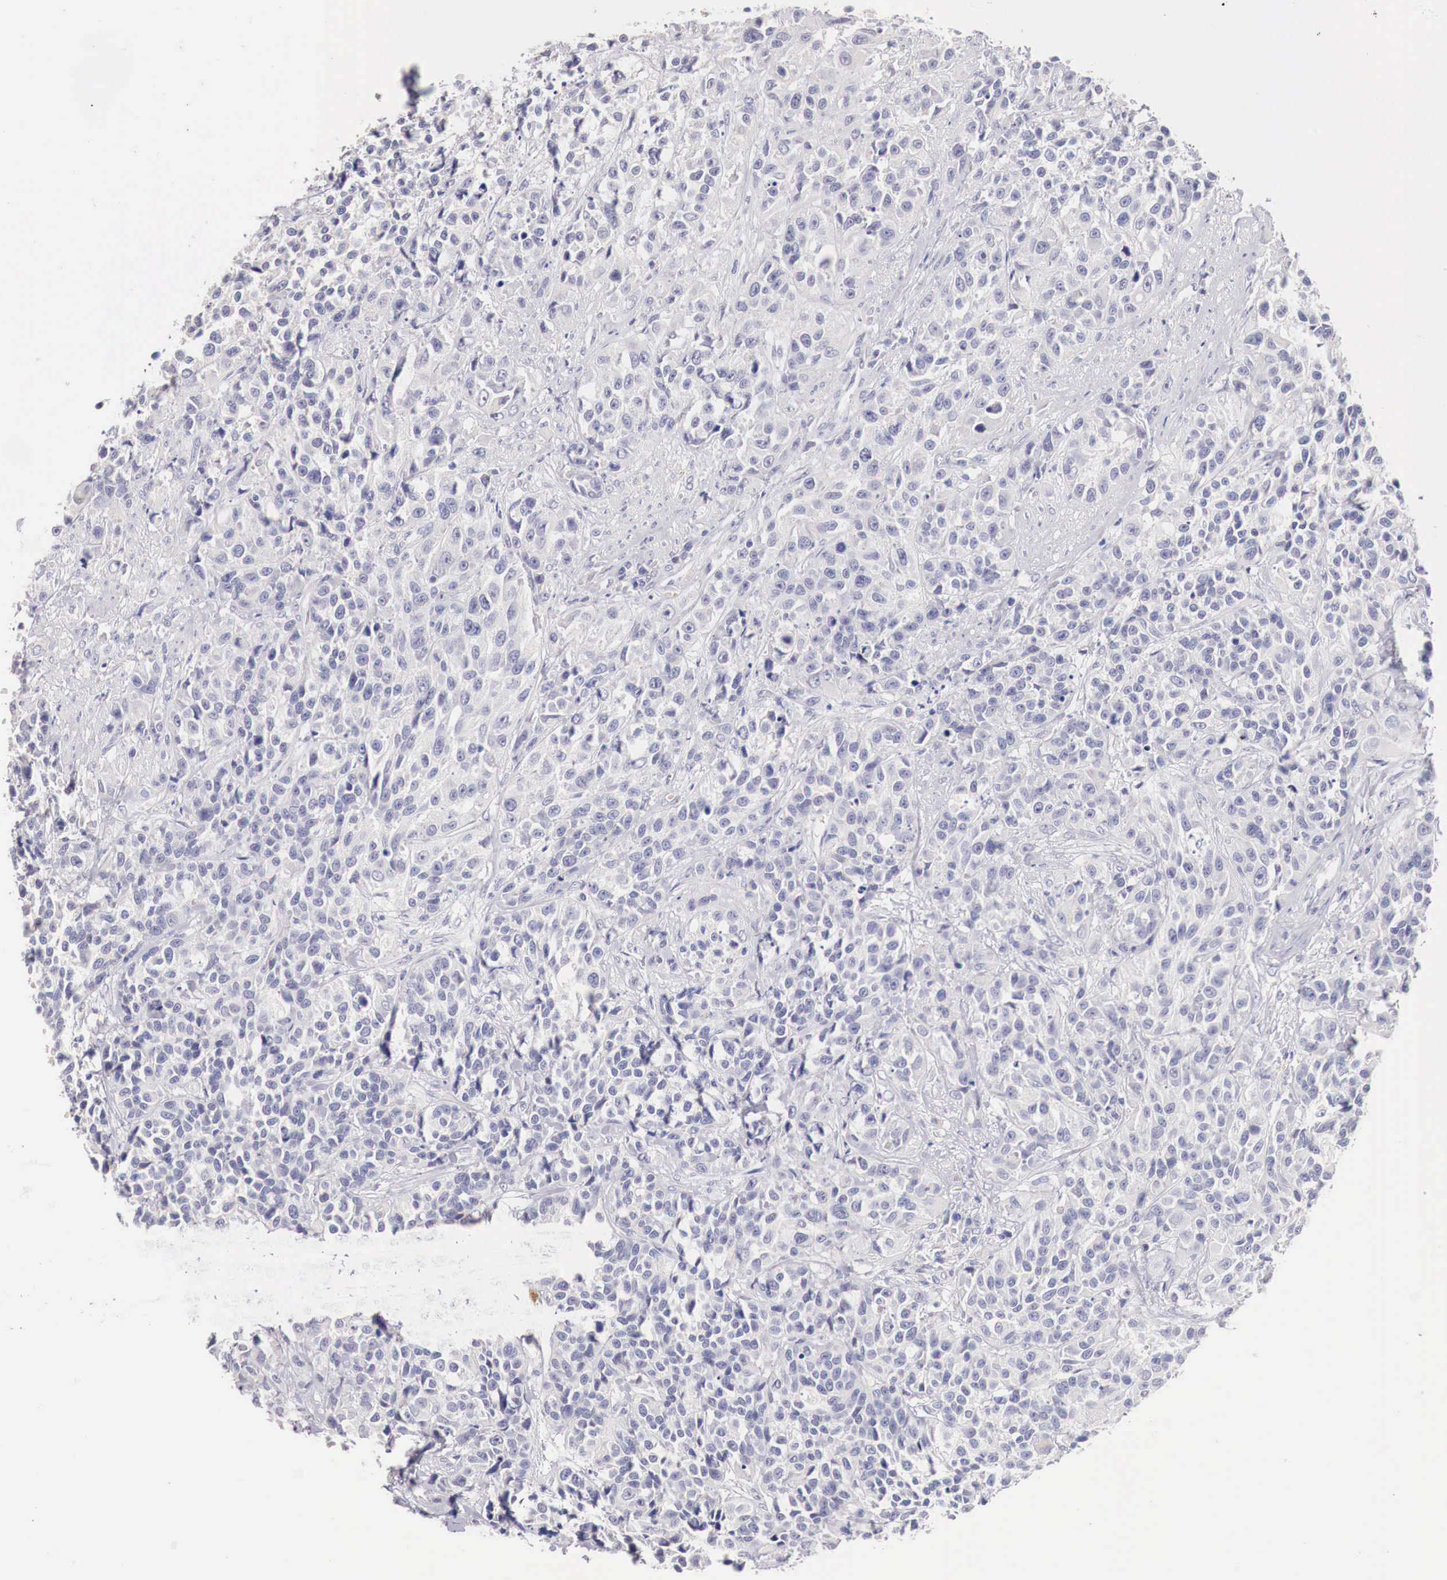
{"staining": {"intensity": "negative", "quantity": "none", "location": "none"}, "tissue": "urothelial cancer", "cell_type": "Tumor cells", "image_type": "cancer", "snomed": [{"axis": "morphology", "description": "Urothelial carcinoma, High grade"}, {"axis": "topography", "description": "Urinary bladder"}], "caption": "DAB immunohistochemical staining of urothelial cancer displays no significant expression in tumor cells. Nuclei are stained in blue.", "gene": "ITIH6", "patient": {"sex": "female", "age": 81}}